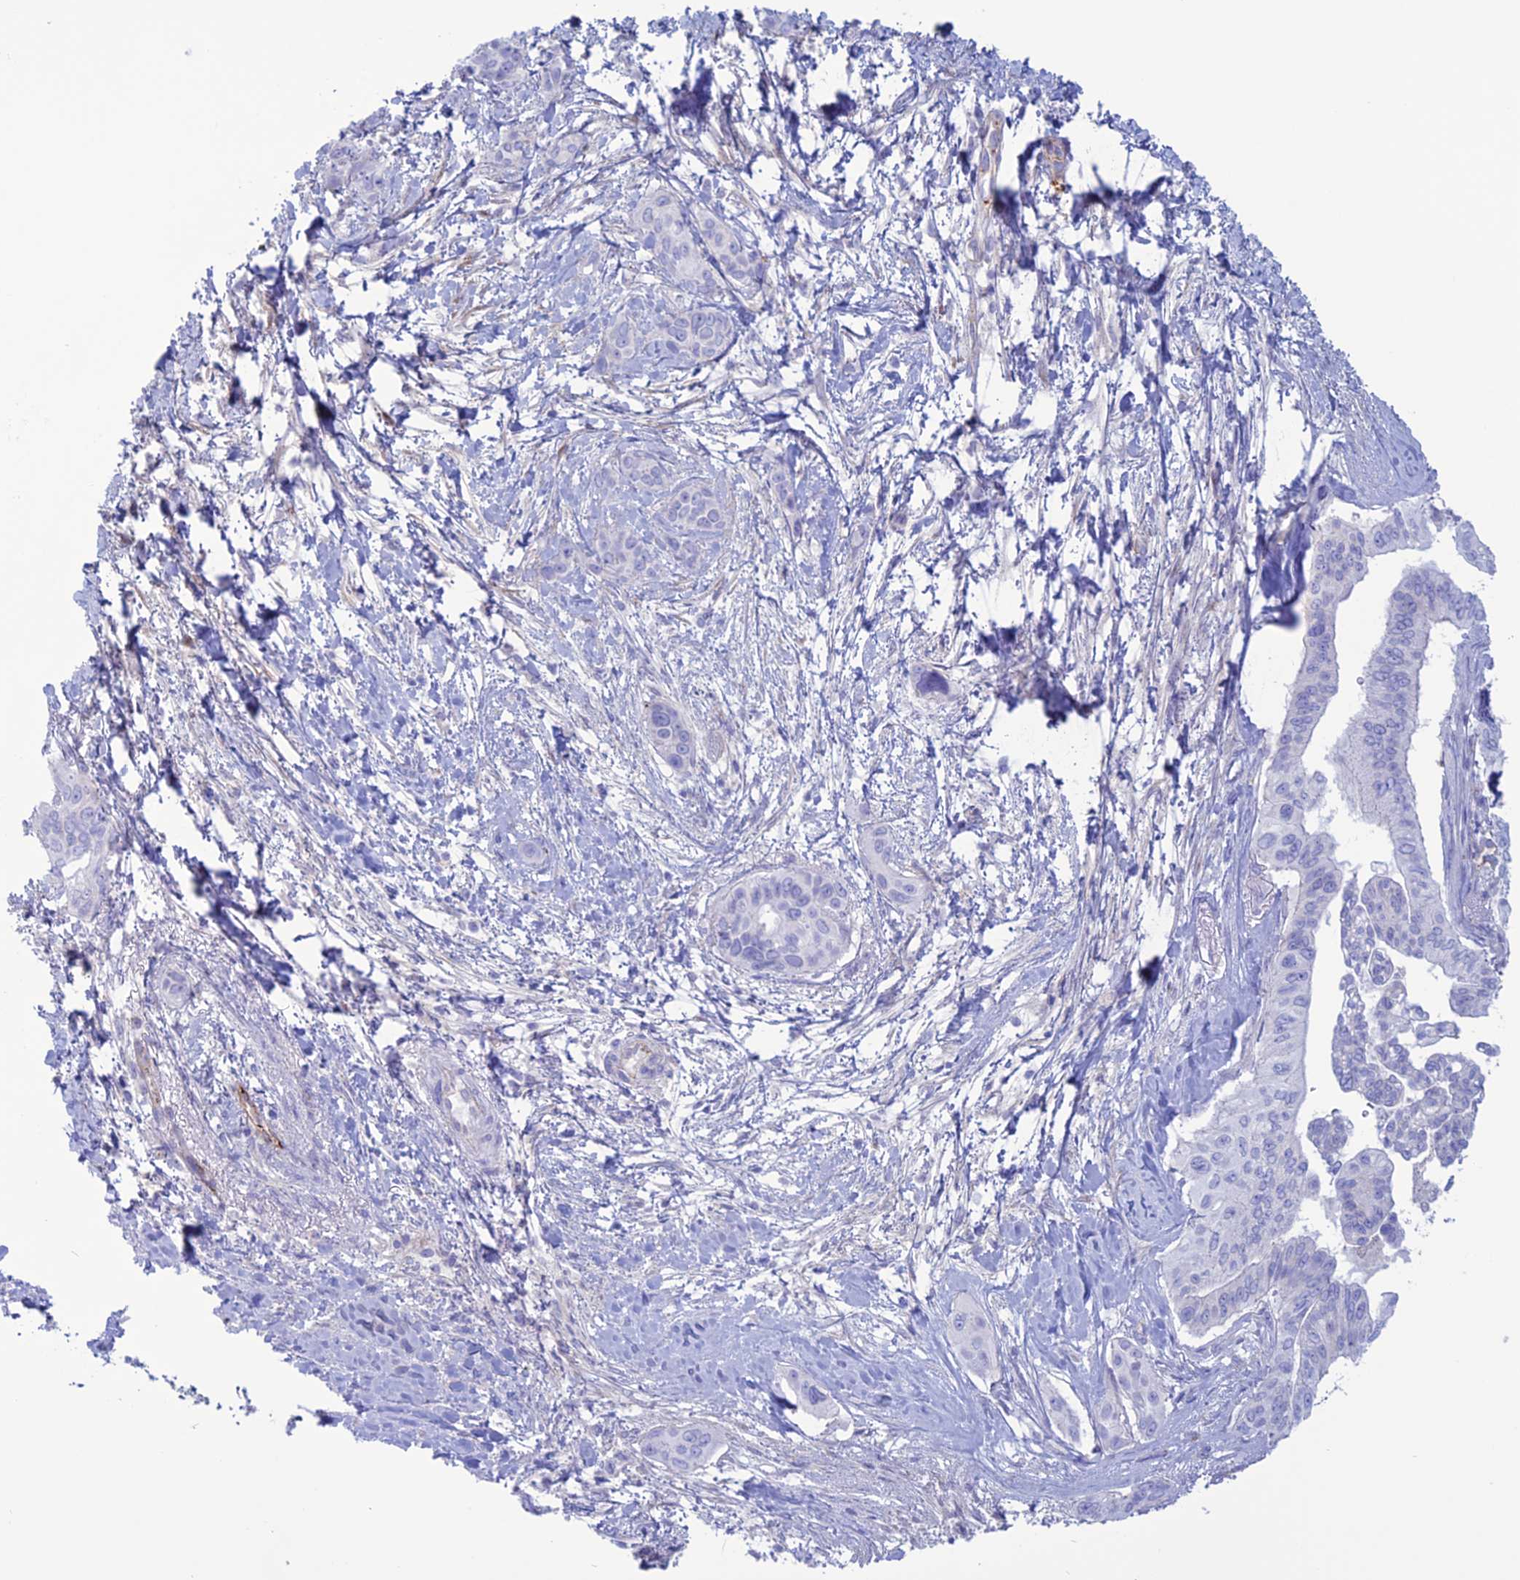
{"staining": {"intensity": "negative", "quantity": "none", "location": "none"}, "tissue": "pancreatic cancer", "cell_type": "Tumor cells", "image_type": "cancer", "snomed": [{"axis": "morphology", "description": "Adenocarcinoma, NOS"}, {"axis": "topography", "description": "Pancreas"}], "caption": "Tumor cells are negative for brown protein staining in adenocarcinoma (pancreatic).", "gene": "CDC42EP5", "patient": {"sex": "male", "age": 72}}